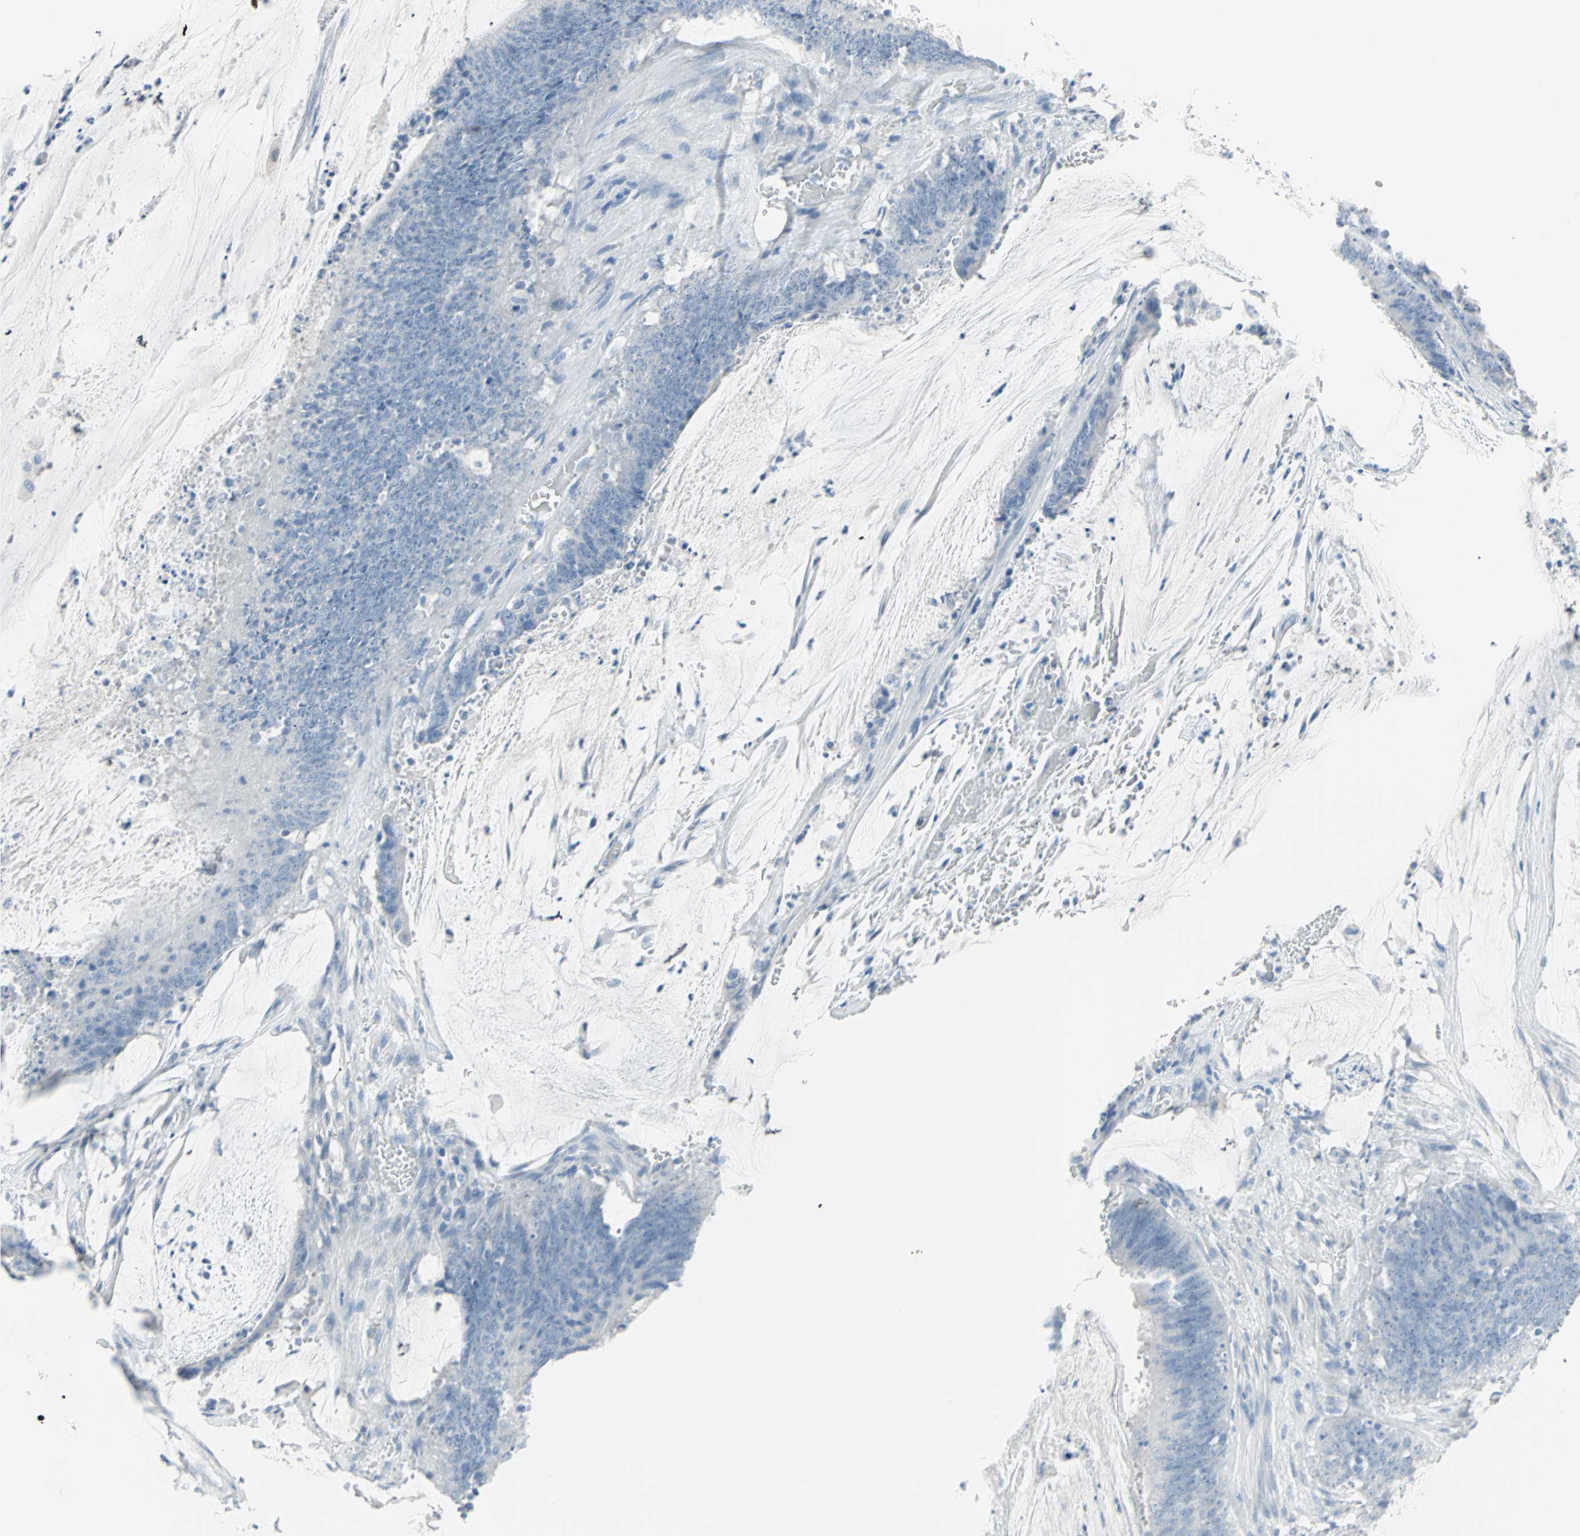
{"staining": {"intensity": "negative", "quantity": "none", "location": "none"}, "tissue": "colorectal cancer", "cell_type": "Tumor cells", "image_type": "cancer", "snomed": [{"axis": "morphology", "description": "Adenocarcinoma, NOS"}, {"axis": "topography", "description": "Rectum"}], "caption": "Tumor cells show no significant expression in colorectal cancer (adenocarcinoma).", "gene": "STX1A", "patient": {"sex": "female", "age": 66}}